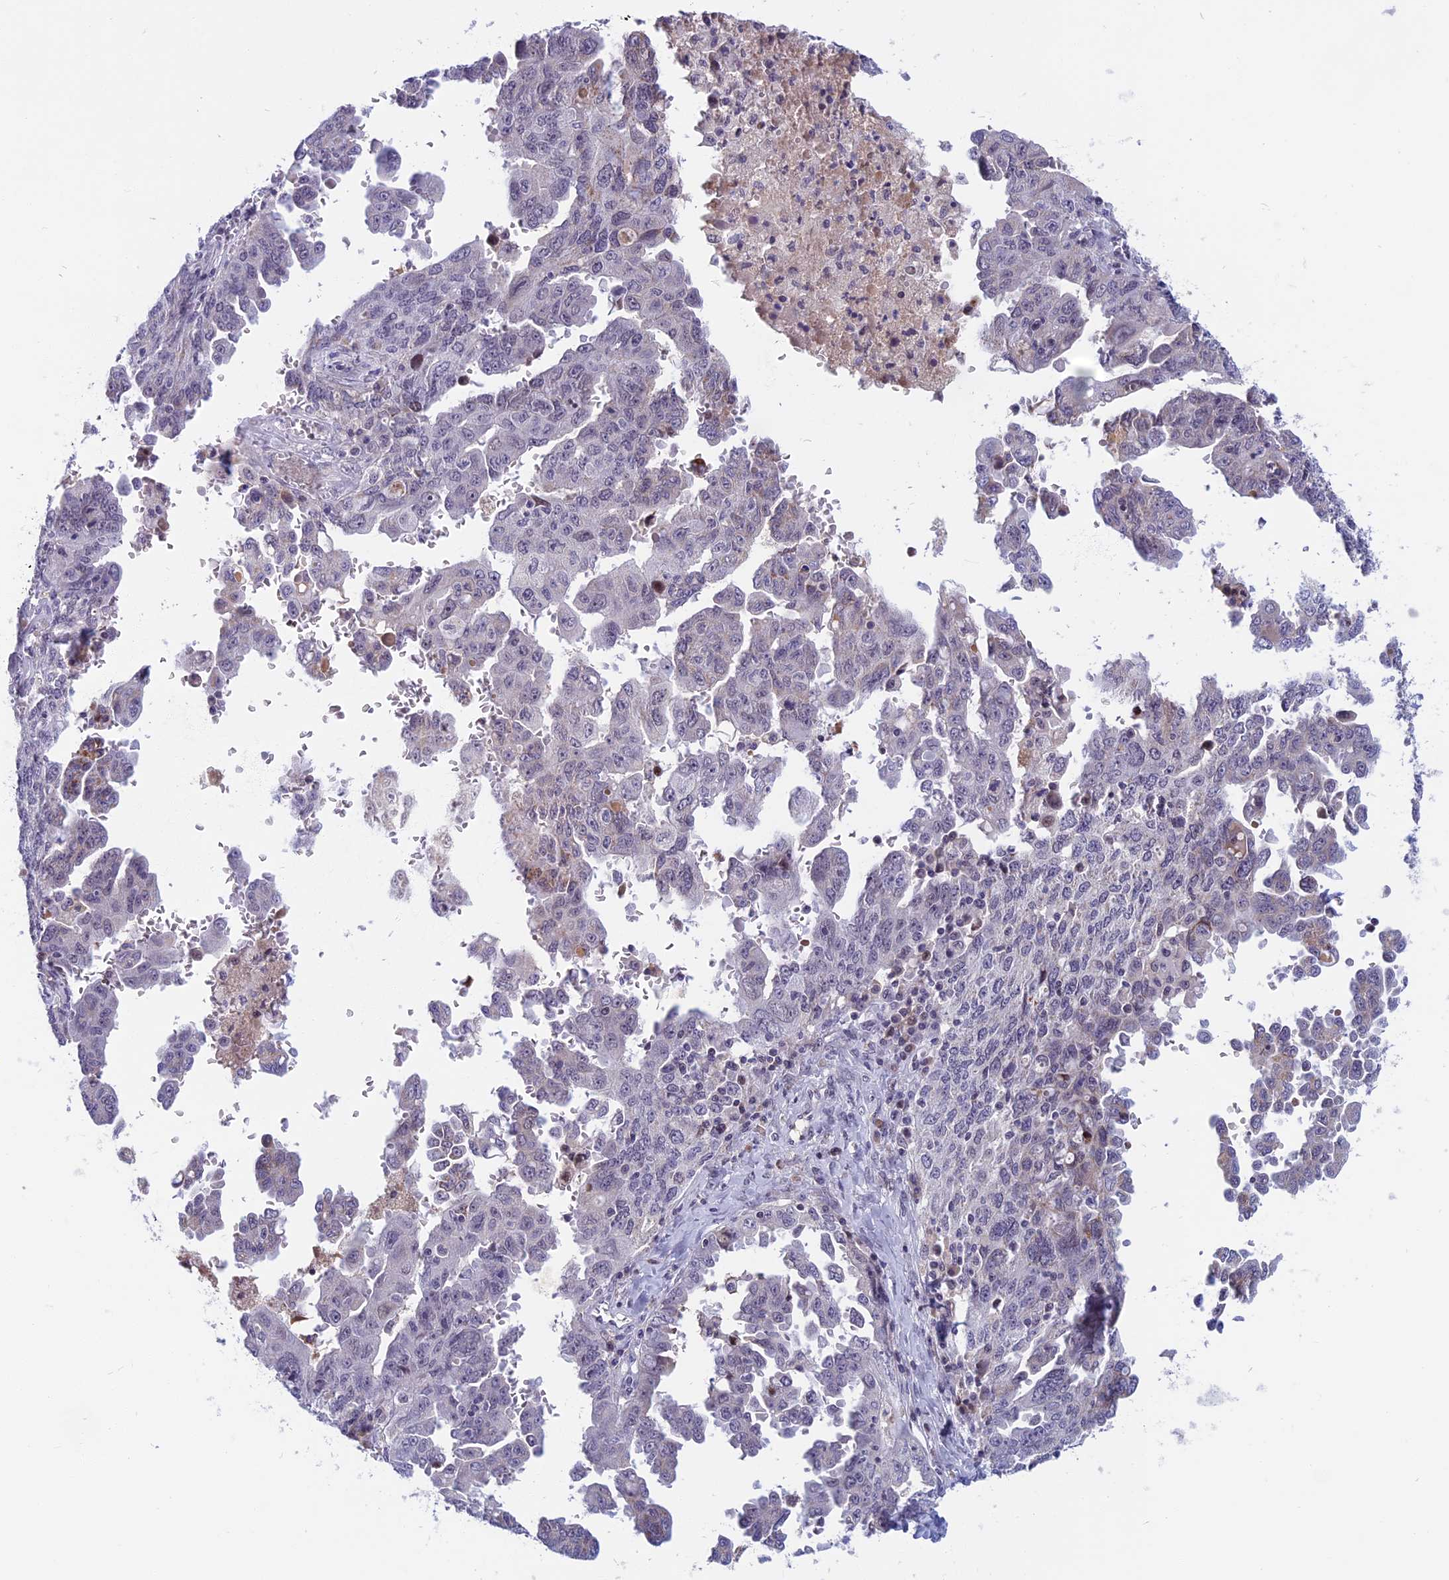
{"staining": {"intensity": "negative", "quantity": "none", "location": "none"}, "tissue": "ovarian cancer", "cell_type": "Tumor cells", "image_type": "cancer", "snomed": [{"axis": "morphology", "description": "Carcinoma, endometroid"}, {"axis": "topography", "description": "Ovary"}], "caption": "There is no significant positivity in tumor cells of ovarian cancer (endometroid carcinoma).", "gene": "CDC7", "patient": {"sex": "female", "age": 62}}